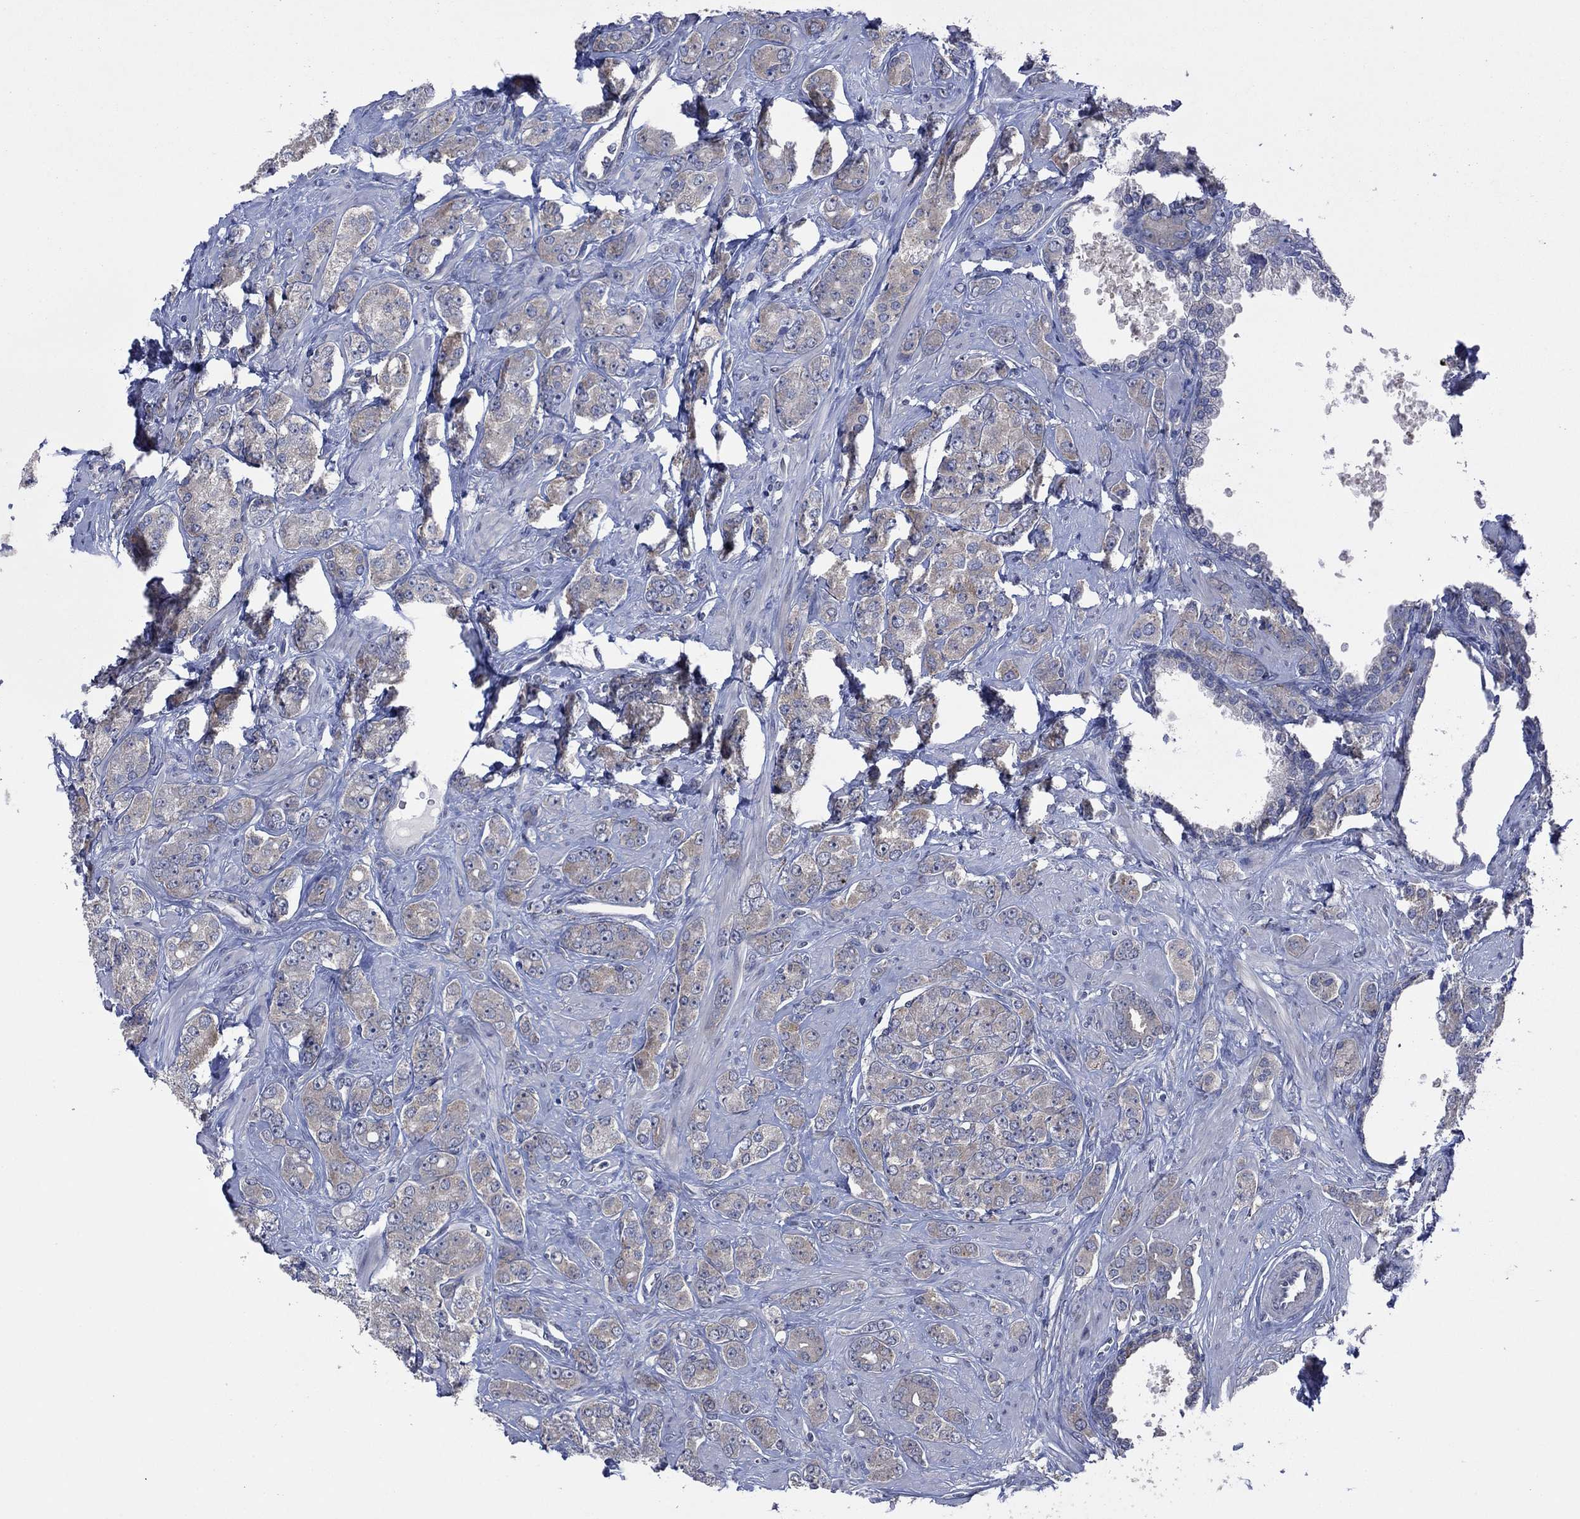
{"staining": {"intensity": "weak", "quantity": "<25%", "location": "cytoplasmic/membranous"}, "tissue": "prostate cancer", "cell_type": "Tumor cells", "image_type": "cancer", "snomed": [{"axis": "morphology", "description": "Adenocarcinoma, NOS"}, {"axis": "topography", "description": "Prostate"}], "caption": "Human adenocarcinoma (prostate) stained for a protein using immunohistochemistry shows no expression in tumor cells.", "gene": "MEA1", "patient": {"sex": "male", "age": 67}}